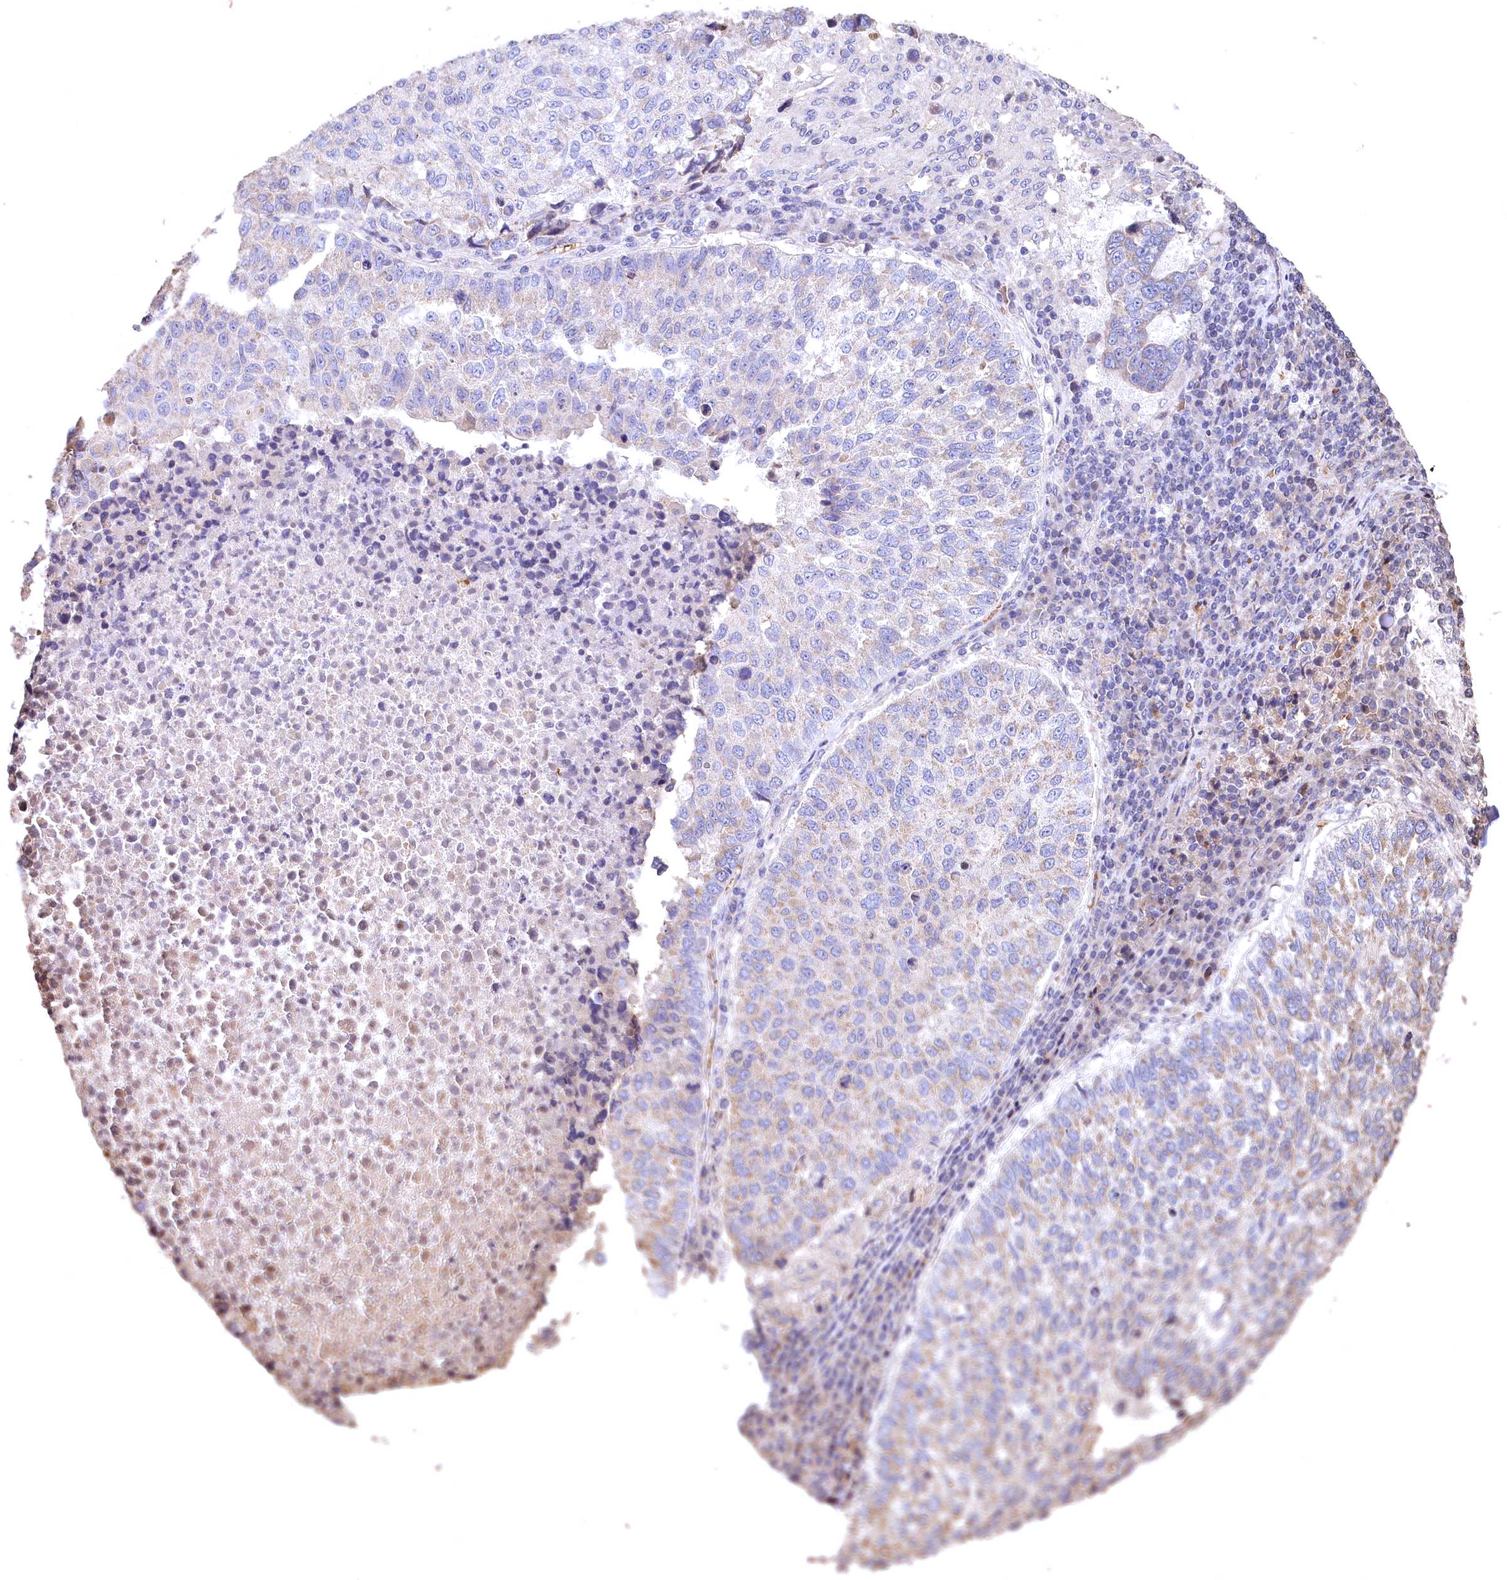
{"staining": {"intensity": "weak", "quantity": "<25%", "location": "cytoplasmic/membranous"}, "tissue": "lung cancer", "cell_type": "Tumor cells", "image_type": "cancer", "snomed": [{"axis": "morphology", "description": "Squamous cell carcinoma, NOS"}, {"axis": "topography", "description": "Lung"}], "caption": "Protein analysis of lung squamous cell carcinoma demonstrates no significant staining in tumor cells. The staining is performed using DAB (3,3'-diaminobenzidine) brown chromogen with nuclei counter-stained in using hematoxylin.", "gene": "SPTA1", "patient": {"sex": "male", "age": 73}}